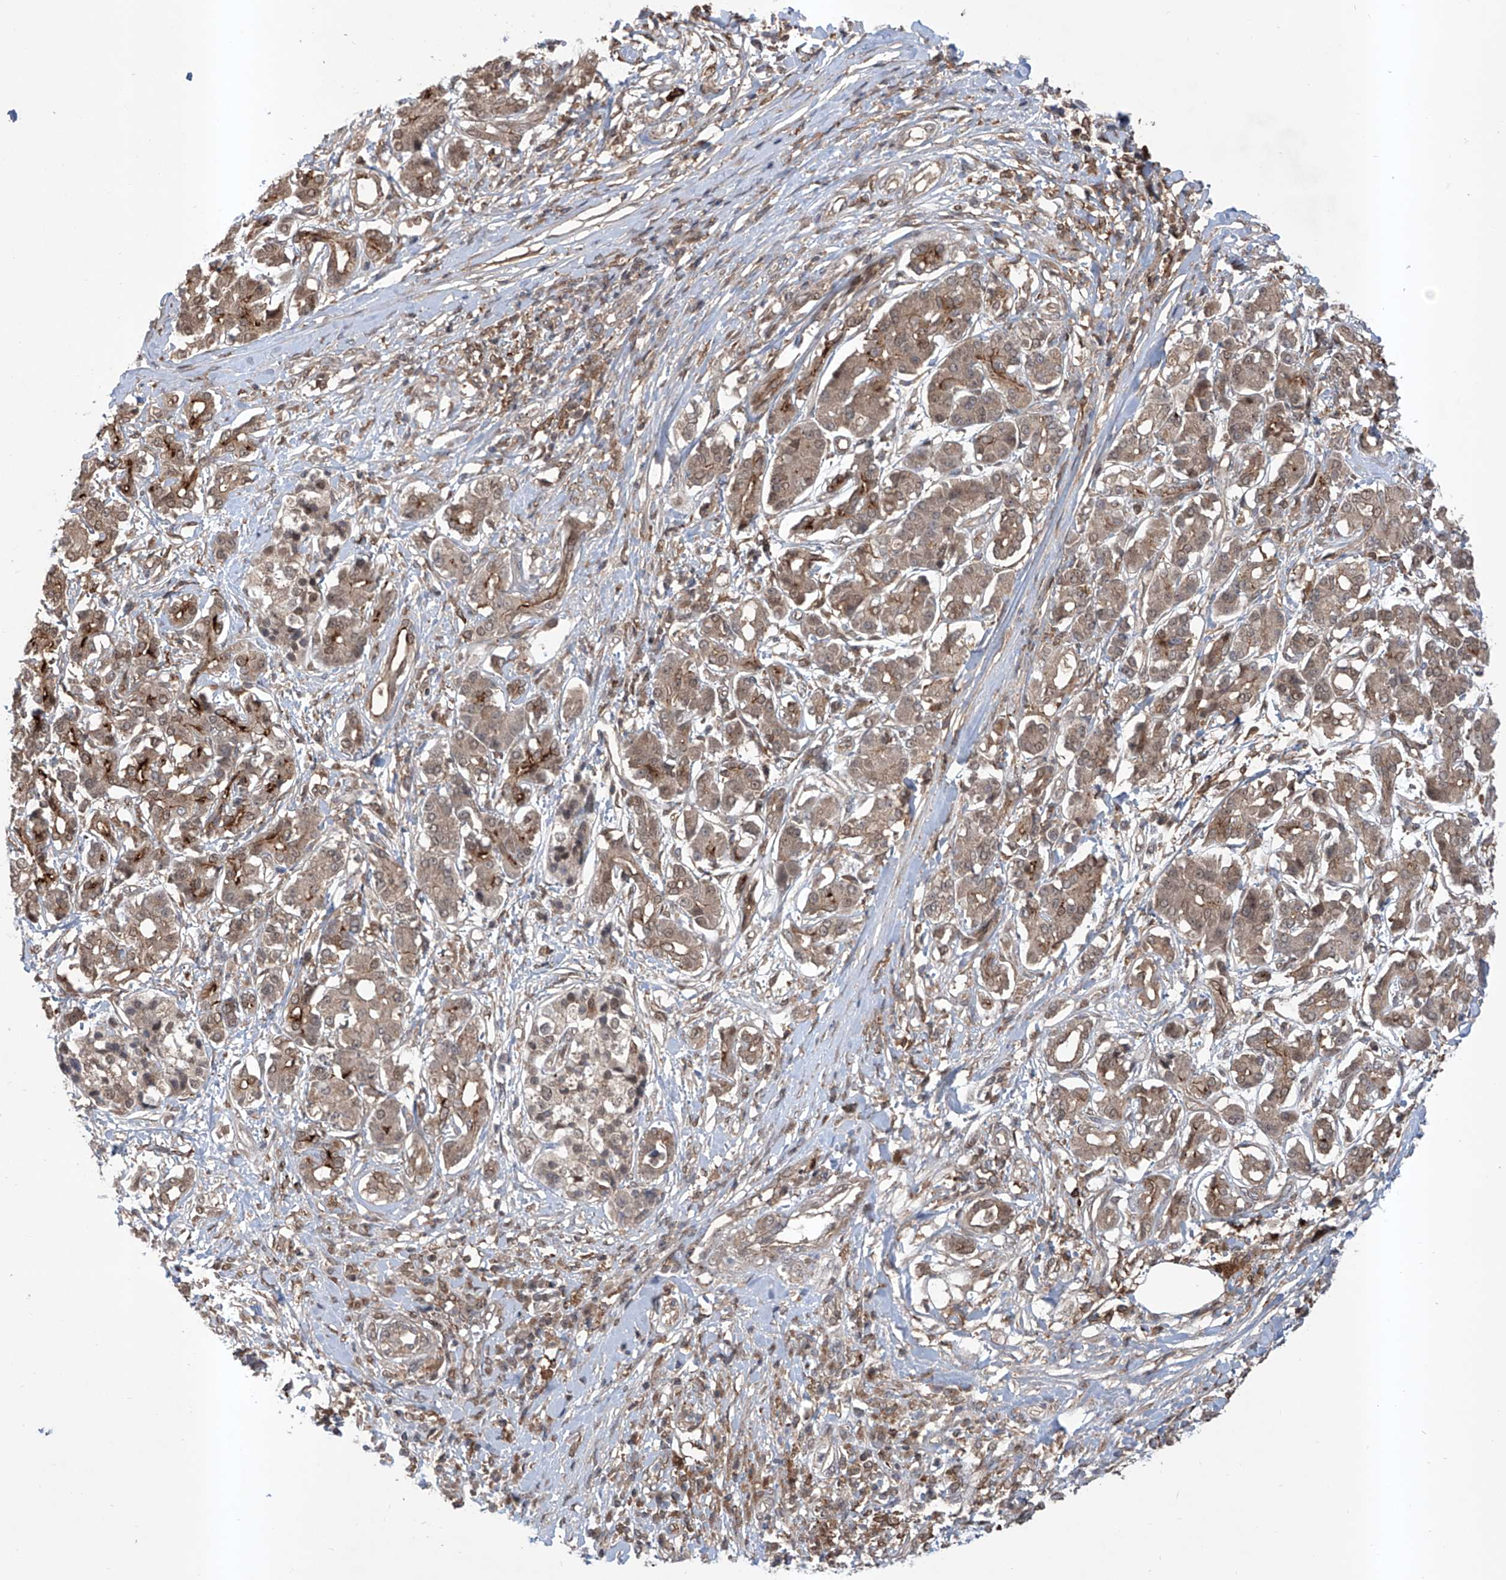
{"staining": {"intensity": "moderate", "quantity": ">75%", "location": "cytoplasmic/membranous,nuclear"}, "tissue": "pancreatic cancer", "cell_type": "Tumor cells", "image_type": "cancer", "snomed": [{"axis": "morphology", "description": "Adenocarcinoma, NOS"}, {"axis": "topography", "description": "Pancreas"}], "caption": "Human adenocarcinoma (pancreatic) stained with a brown dye exhibits moderate cytoplasmic/membranous and nuclear positive positivity in approximately >75% of tumor cells.", "gene": "HOXC8", "patient": {"sex": "female", "age": 56}}